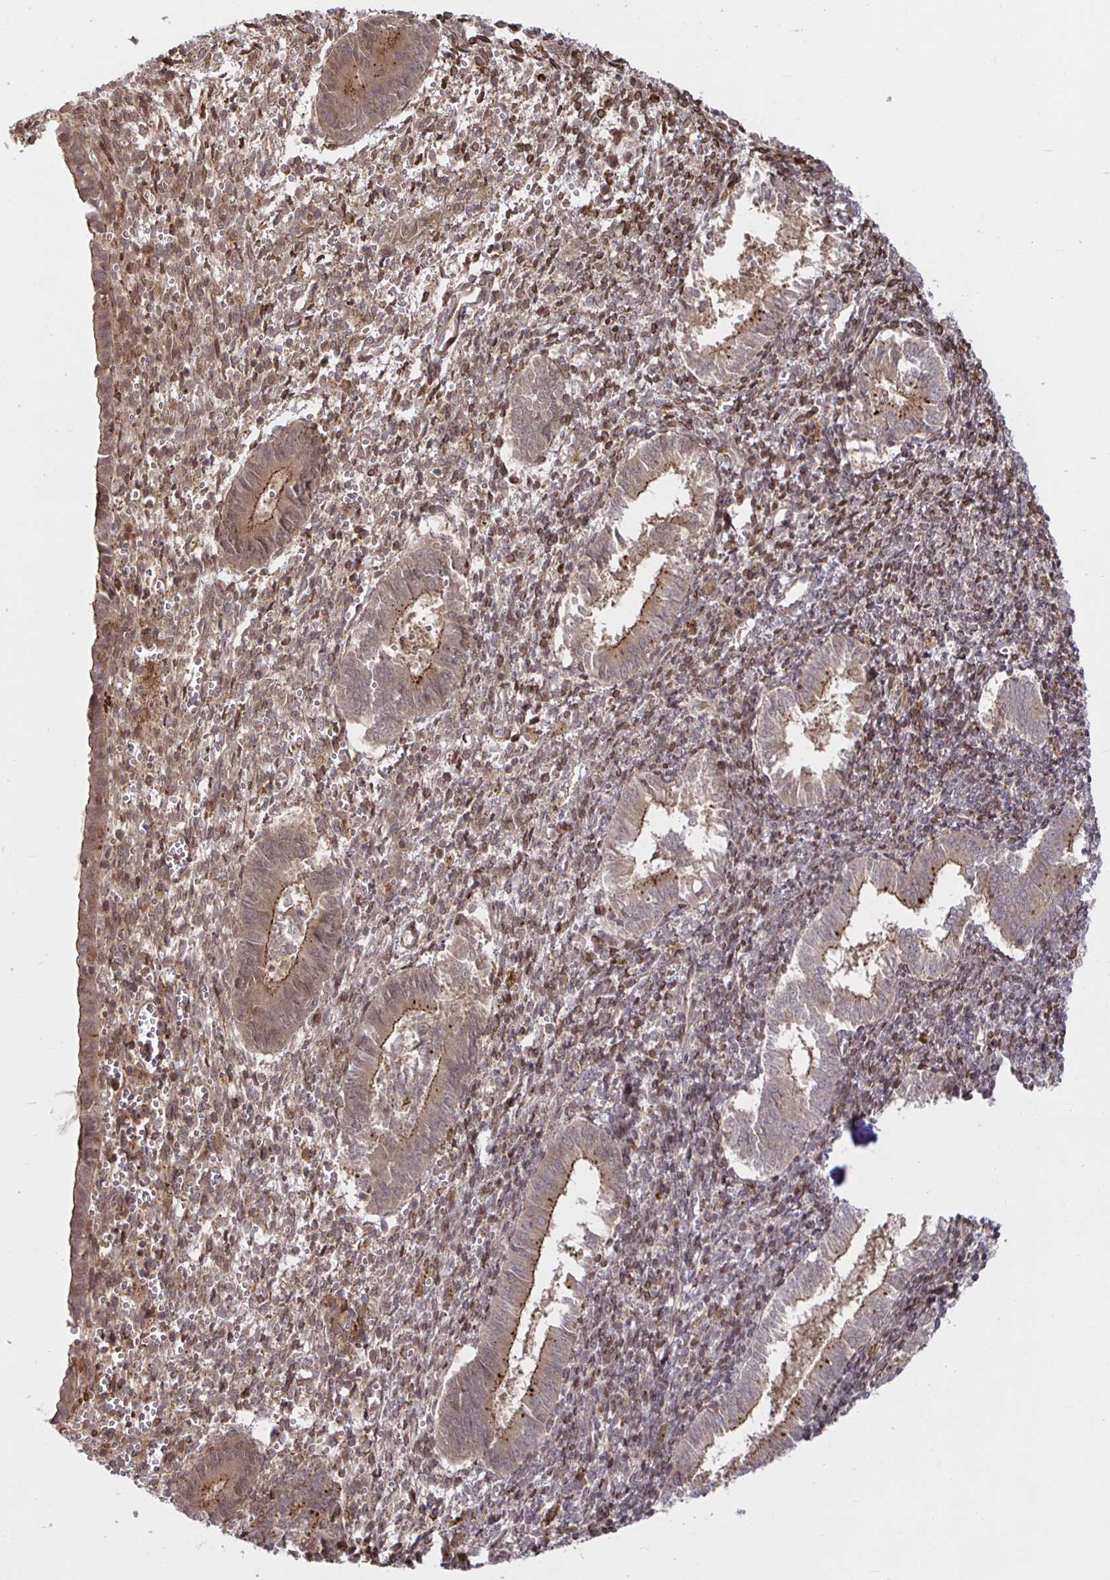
{"staining": {"intensity": "moderate", "quantity": "25%-75%", "location": "cytoplasmic/membranous"}, "tissue": "endometrium", "cell_type": "Cells in endometrial stroma", "image_type": "normal", "snomed": [{"axis": "morphology", "description": "Normal tissue, NOS"}, {"axis": "topography", "description": "Endometrium"}], "caption": "This histopathology image shows normal endometrium stained with IHC to label a protein in brown. The cytoplasmic/membranous of cells in endometrial stroma show moderate positivity for the protein. Nuclei are counter-stained blue.", "gene": "STRAP", "patient": {"sex": "female", "age": 25}}